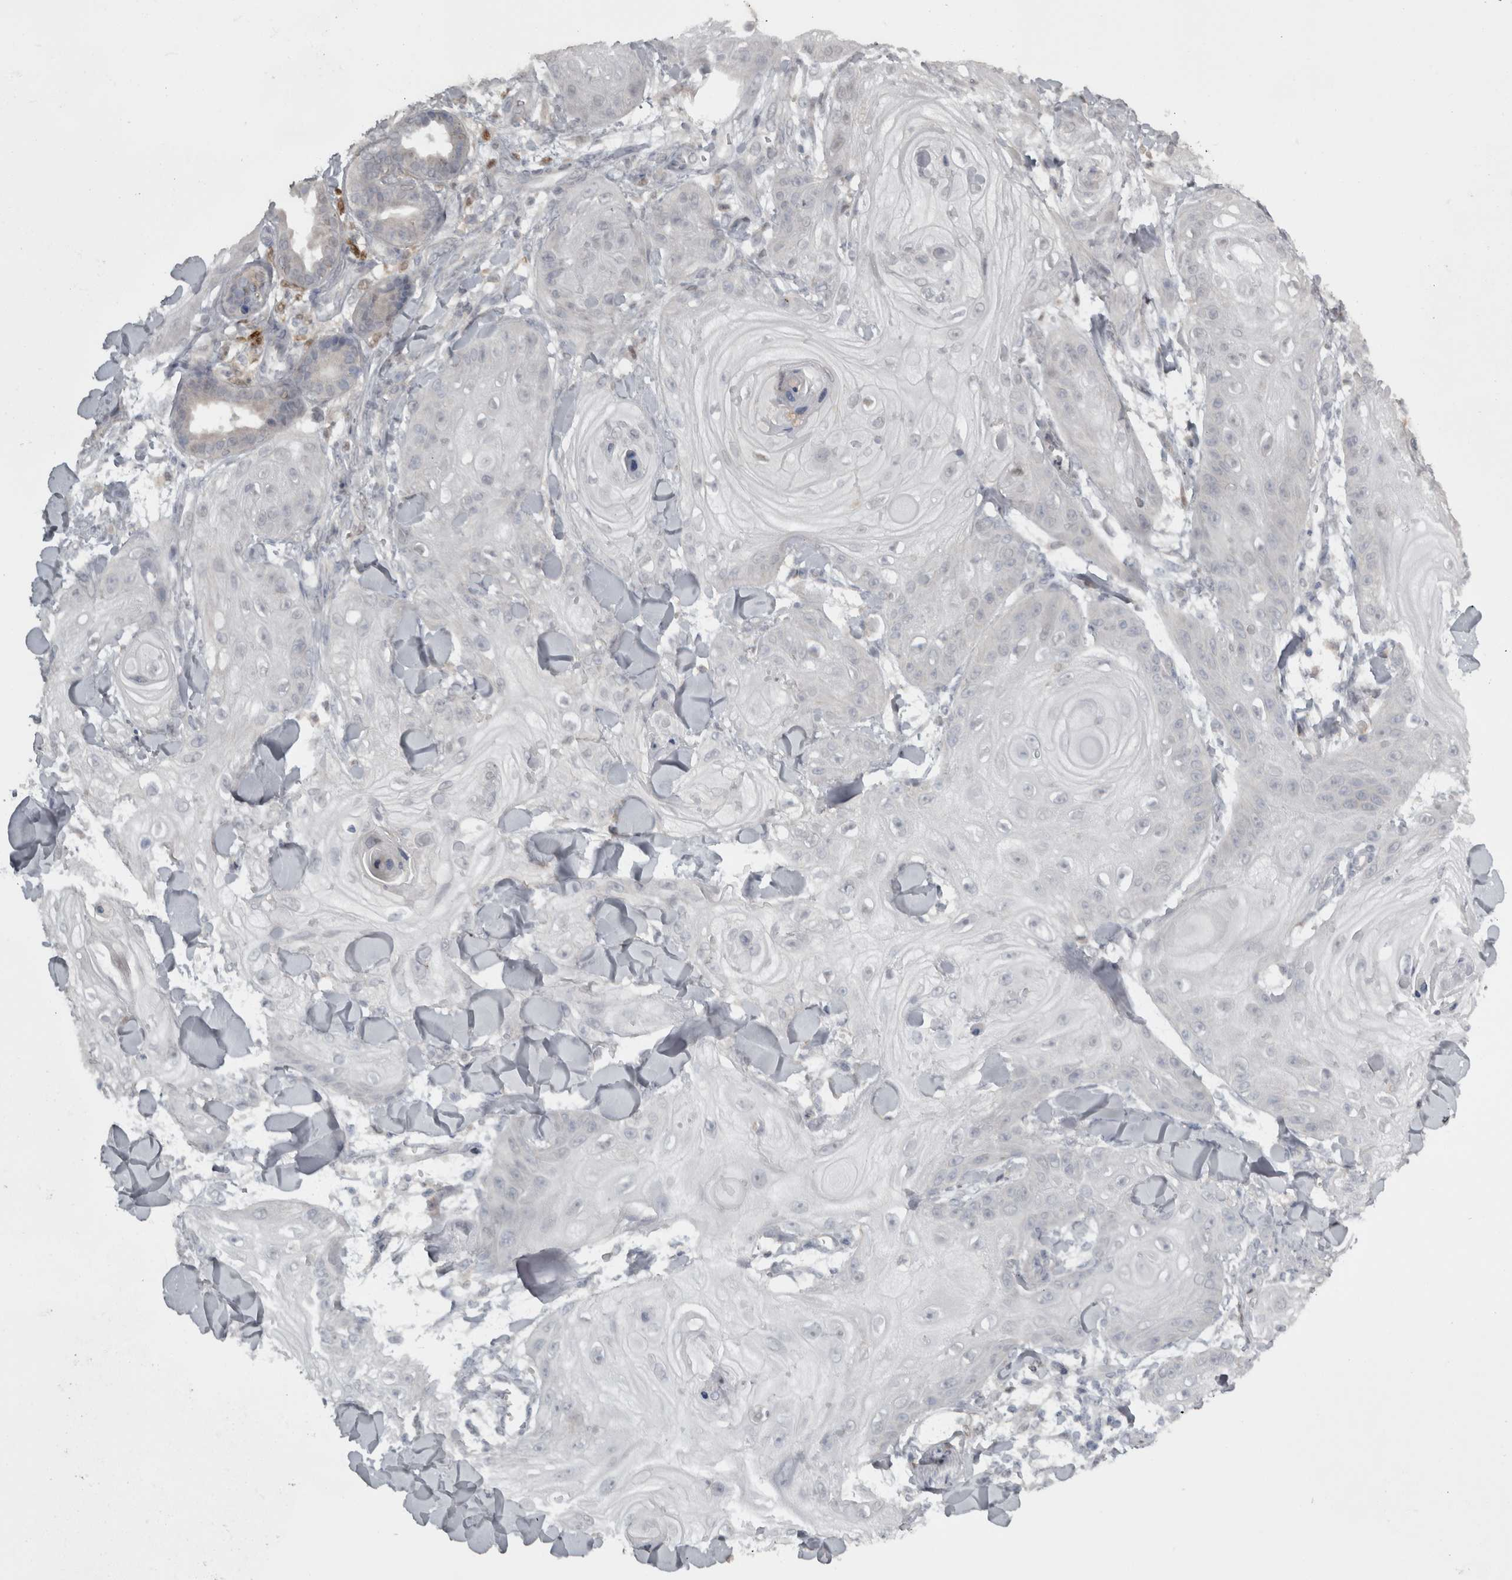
{"staining": {"intensity": "negative", "quantity": "none", "location": "none"}, "tissue": "skin cancer", "cell_type": "Tumor cells", "image_type": "cancer", "snomed": [{"axis": "morphology", "description": "Squamous cell carcinoma, NOS"}, {"axis": "topography", "description": "Skin"}], "caption": "Micrograph shows no protein staining in tumor cells of skin cancer (squamous cell carcinoma) tissue. (IHC, brightfield microscopy, high magnification).", "gene": "SLCO5A1", "patient": {"sex": "male", "age": 74}}